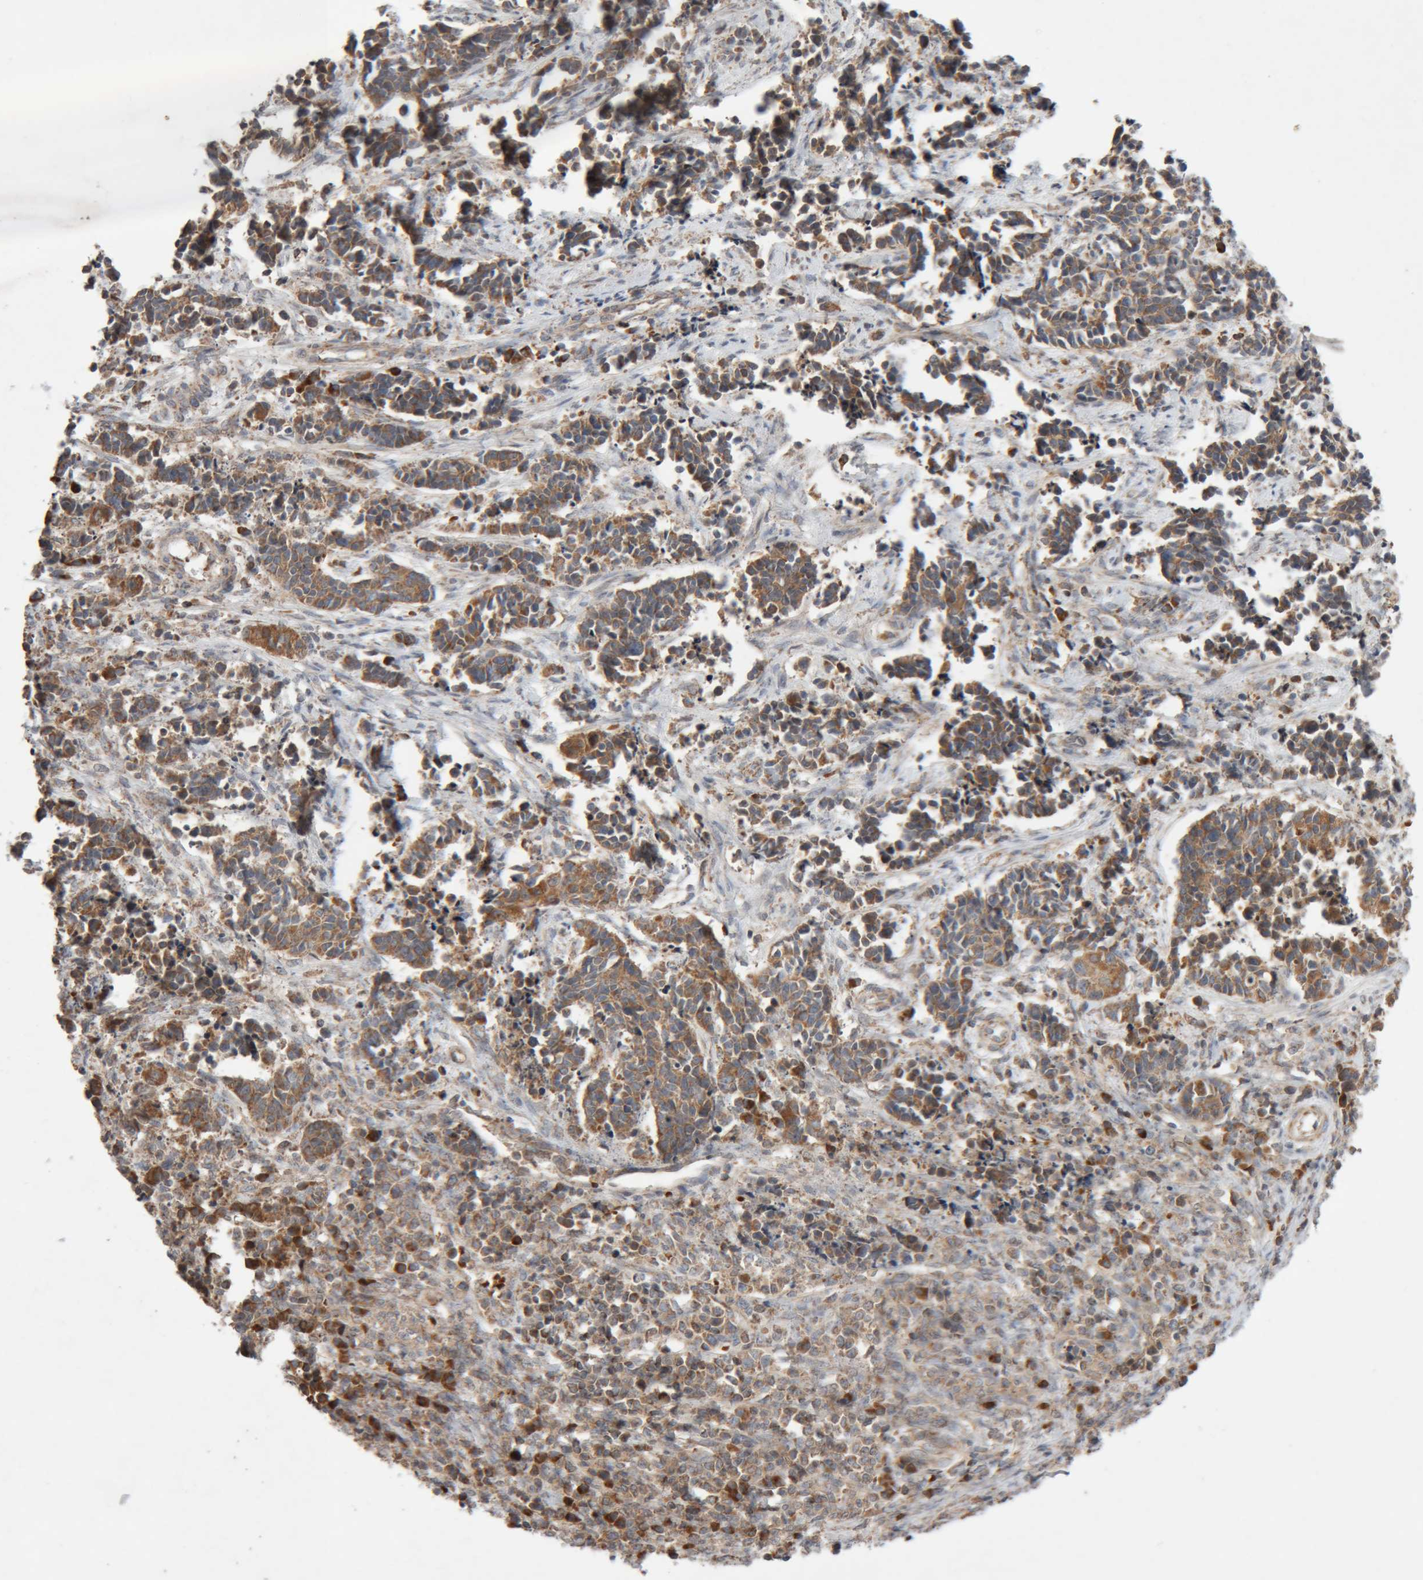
{"staining": {"intensity": "moderate", "quantity": ">75%", "location": "cytoplasmic/membranous"}, "tissue": "cervical cancer", "cell_type": "Tumor cells", "image_type": "cancer", "snomed": [{"axis": "morphology", "description": "Normal tissue, NOS"}, {"axis": "morphology", "description": "Squamous cell carcinoma, NOS"}, {"axis": "topography", "description": "Cervix"}], "caption": "Immunohistochemistry (IHC) photomicrograph of neoplastic tissue: cervical cancer stained using immunohistochemistry (IHC) displays medium levels of moderate protein expression localized specifically in the cytoplasmic/membranous of tumor cells, appearing as a cytoplasmic/membranous brown color.", "gene": "KIF21B", "patient": {"sex": "female", "age": 35}}